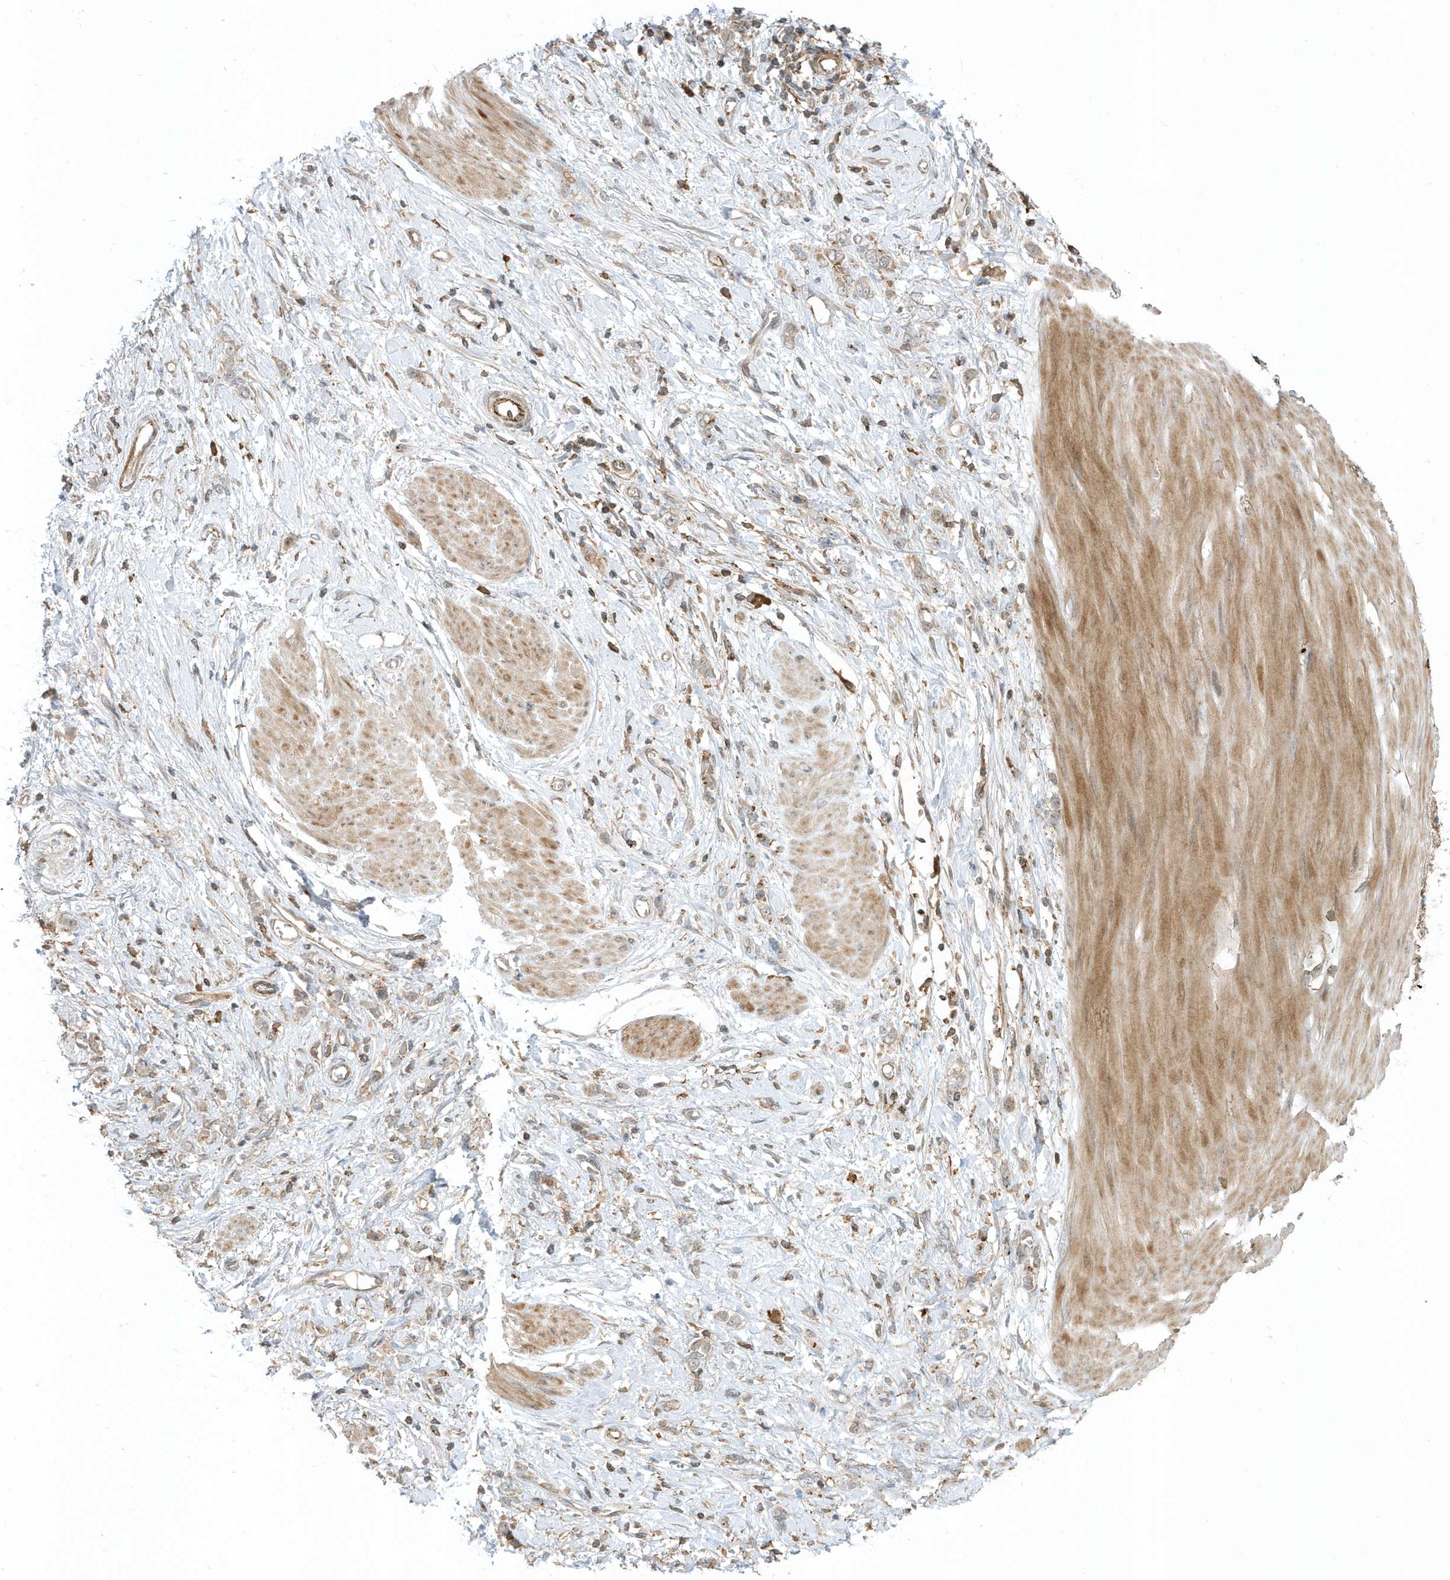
{"staining": {"intensity": "weak", "quantity": ">75%", "location": "cytoplasmic/membranous"}, "tissue": "stomach cancer", "cell_type": "Tumor cells", "image_type": "cancer", "snomed": [{"axis": "morphology", "description": "Adenocarcinoma, NOS"}, {"axis": "topography", "description": "Stomach"}], "caption": "Immunohistochemistry (IHC) micrograph of neoplastic tissue: stomach adenocarcinoma stained using IHC exhibits low levels of weak protein expression localized specifically in the cytoplasmic/membranous of tumor cells, appearing as a cytoplasmic/membranous brown color.", "gene": "ZBTB8A", "patient": {"sex": "female", "age": 76}}